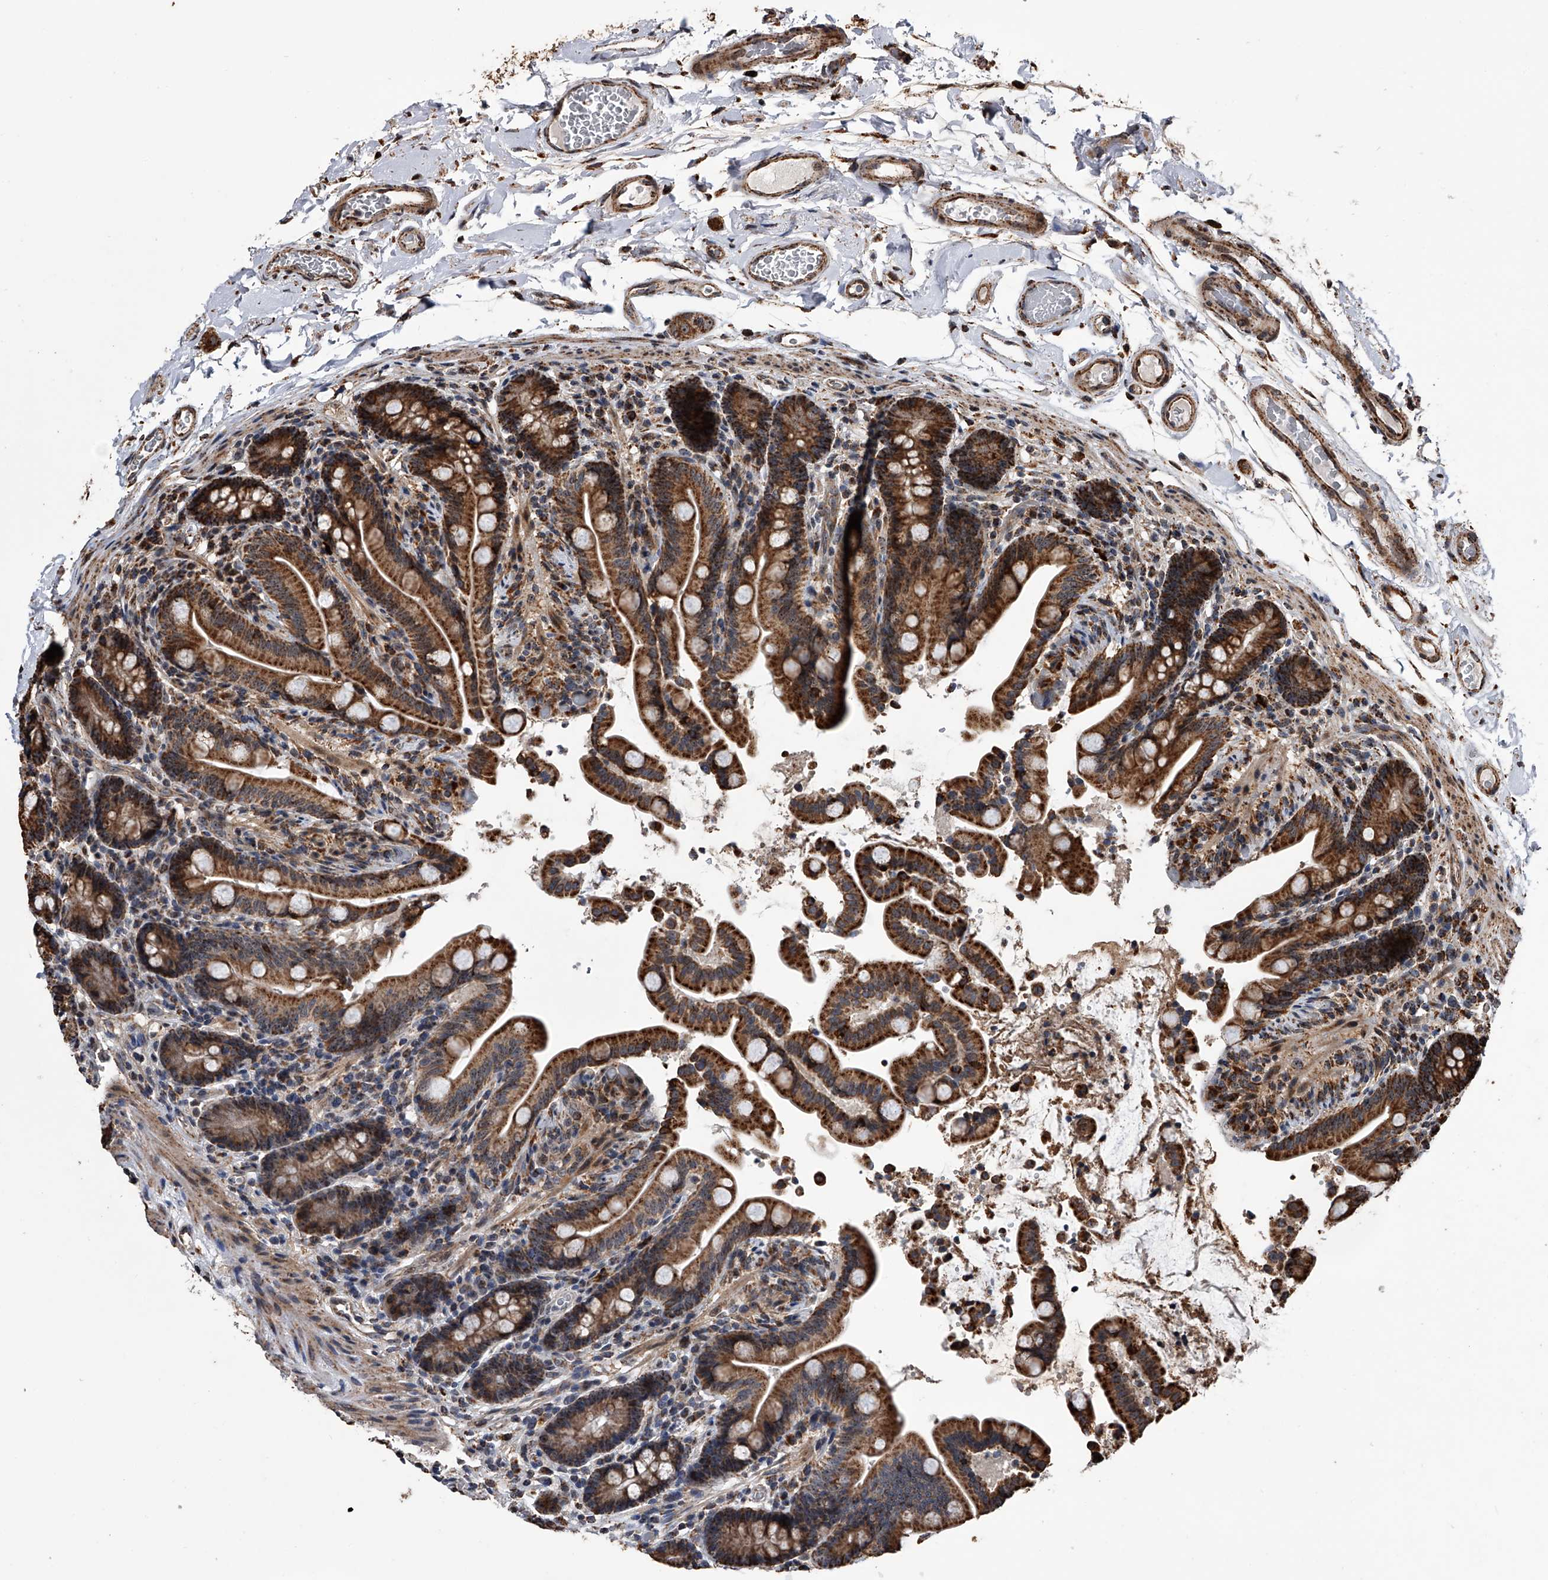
{"staining": {"intensity": "strong", "quantity": ">75%", "location": "cytoplasmic/membranous"}, "tissue": "colon", "cell_type": "Endothelial cells", "image_type": "normal", "snomed": [{"axis": "morphology", "description": "Normal tissue, NOS"}, {"axis": "topography", "description": "Smooth muscle"}, {"axis": "topography", "description": "Colon"}], "caption": "Brown immunohistochemical staining in benign colon demonstrates strong cytoplasmic/membranous positivity in about >75% of endothelial cells.", "gene": "SMPDL3A", "patient": {"sex": "male", "age": 73}}